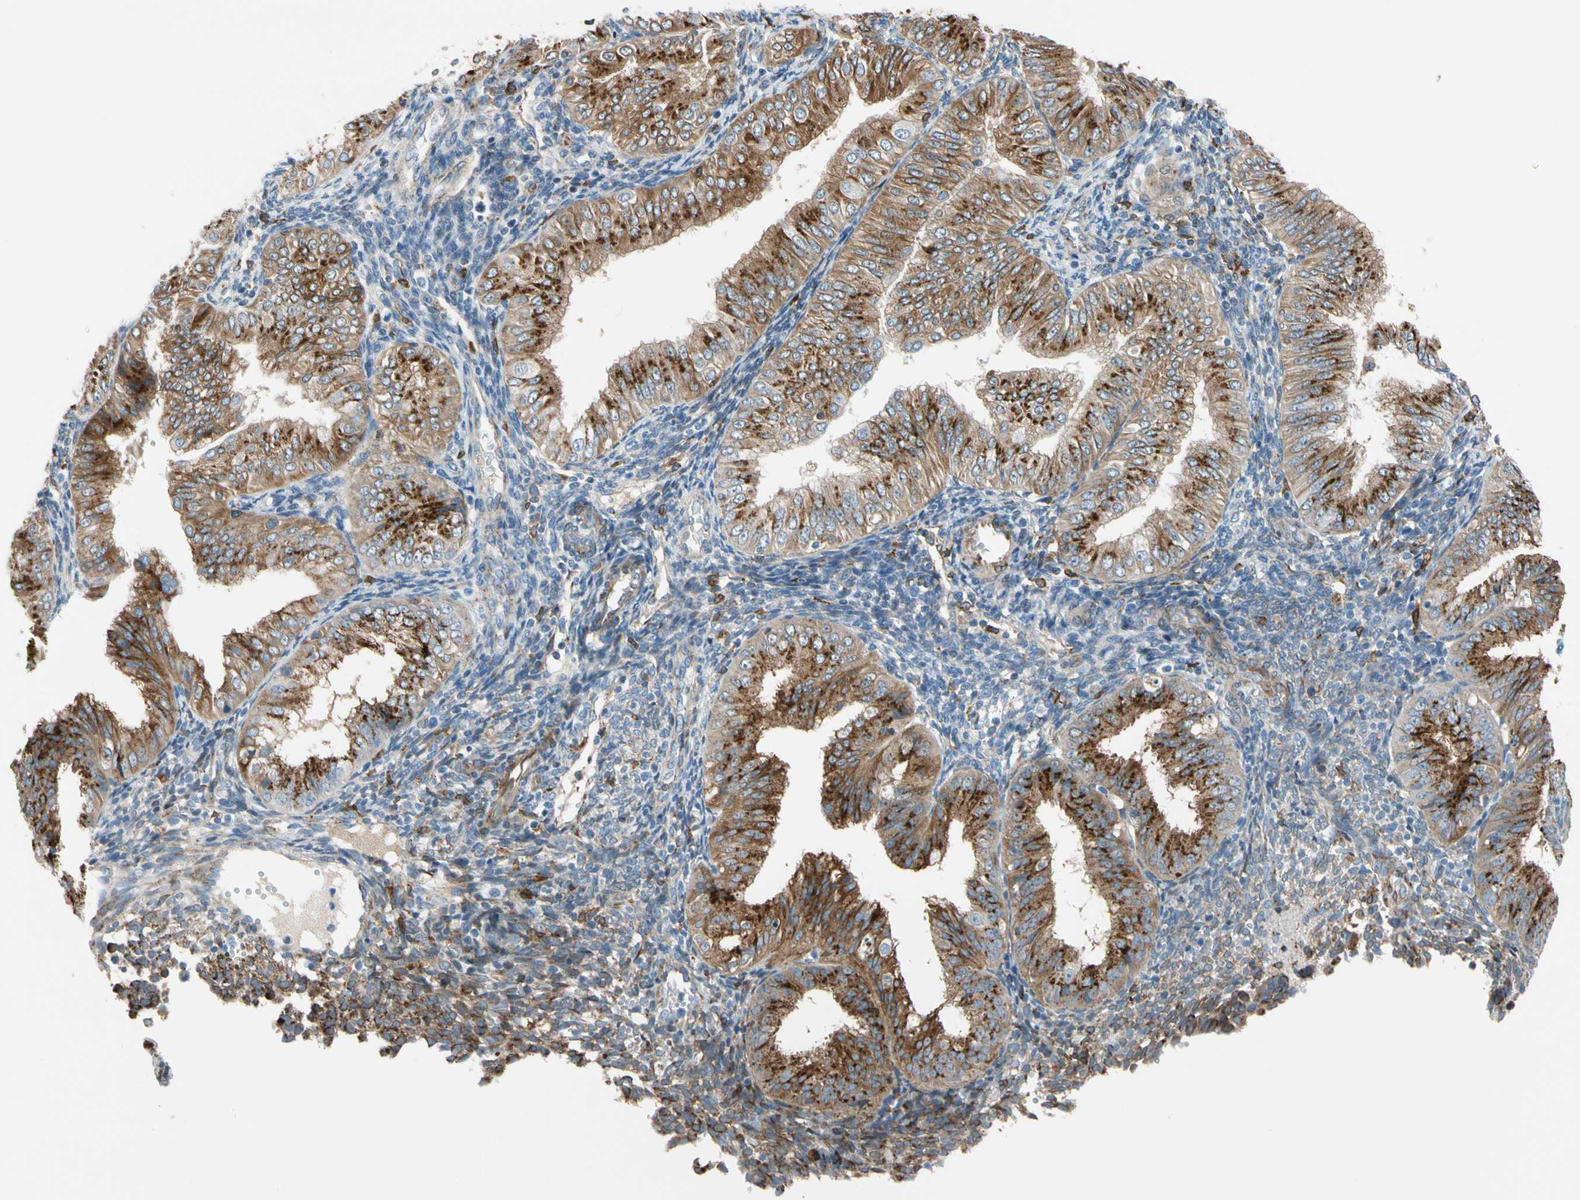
{"staining": {"intensity": "strong", "quantity": ">75%", "location": "cytoplasmic/membranous"}, "tissue": "endometrial cancer", "cell_type": "Tumor cells", "image_type": "cancer", "snomed": [{"axis": "morphology", "description": "Normal tissue, NOS"}, {"axis": "morphology", "description": "Adenocarcinoma, NOS"}, {"axis": "topography", "description": "Endometrium"}], "caption": "This photomicrograph reveals immunohistochemistry (IHC) staining of human adenocarcinoma (endometrial), with high strong cytoplasmic/membranous staining in approximately >75% of tumor cells.", "gene": "NUCB1", "patient": {"sex": "female", "age": 53}}